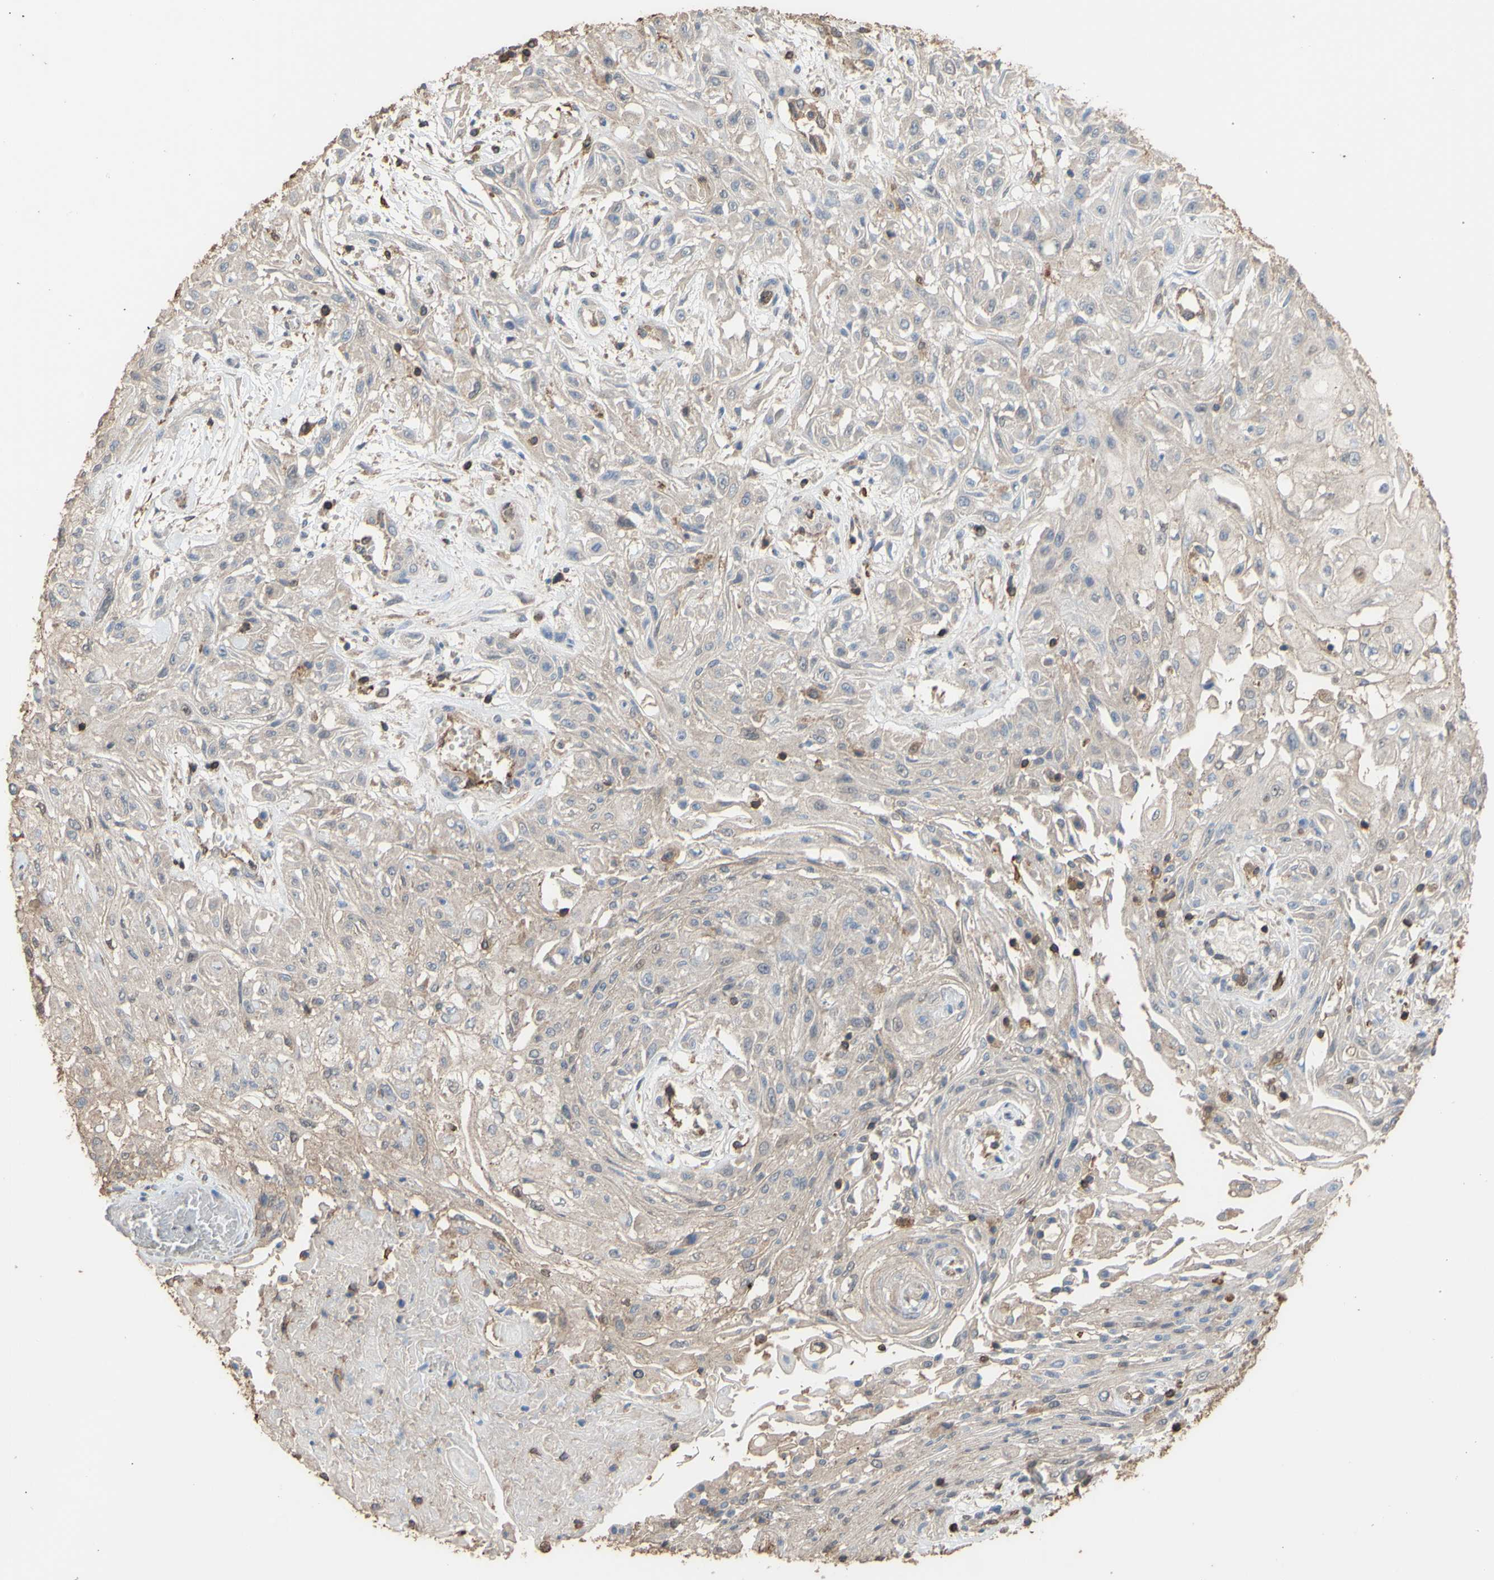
{"staining": {"intensity": "weak", "quantity": ">75%", "location": "cytoplasmic/membranous"}, "tissue": "skin cancer", "cell_type": "Tumor cells", "image_type": "cancer", "snomed": [{"axis": "morphology", "description": "Squamous cell carcinoma, NOS"}, {"axis": "topography", "description": "Skin"}], "caption": "Squamous cell carcinoma (skin) stained with a protein marker reveals weak staining in tumor cells.", "gene": "ALDH9A1", "patient": {"sex": "male", "age": 75}}